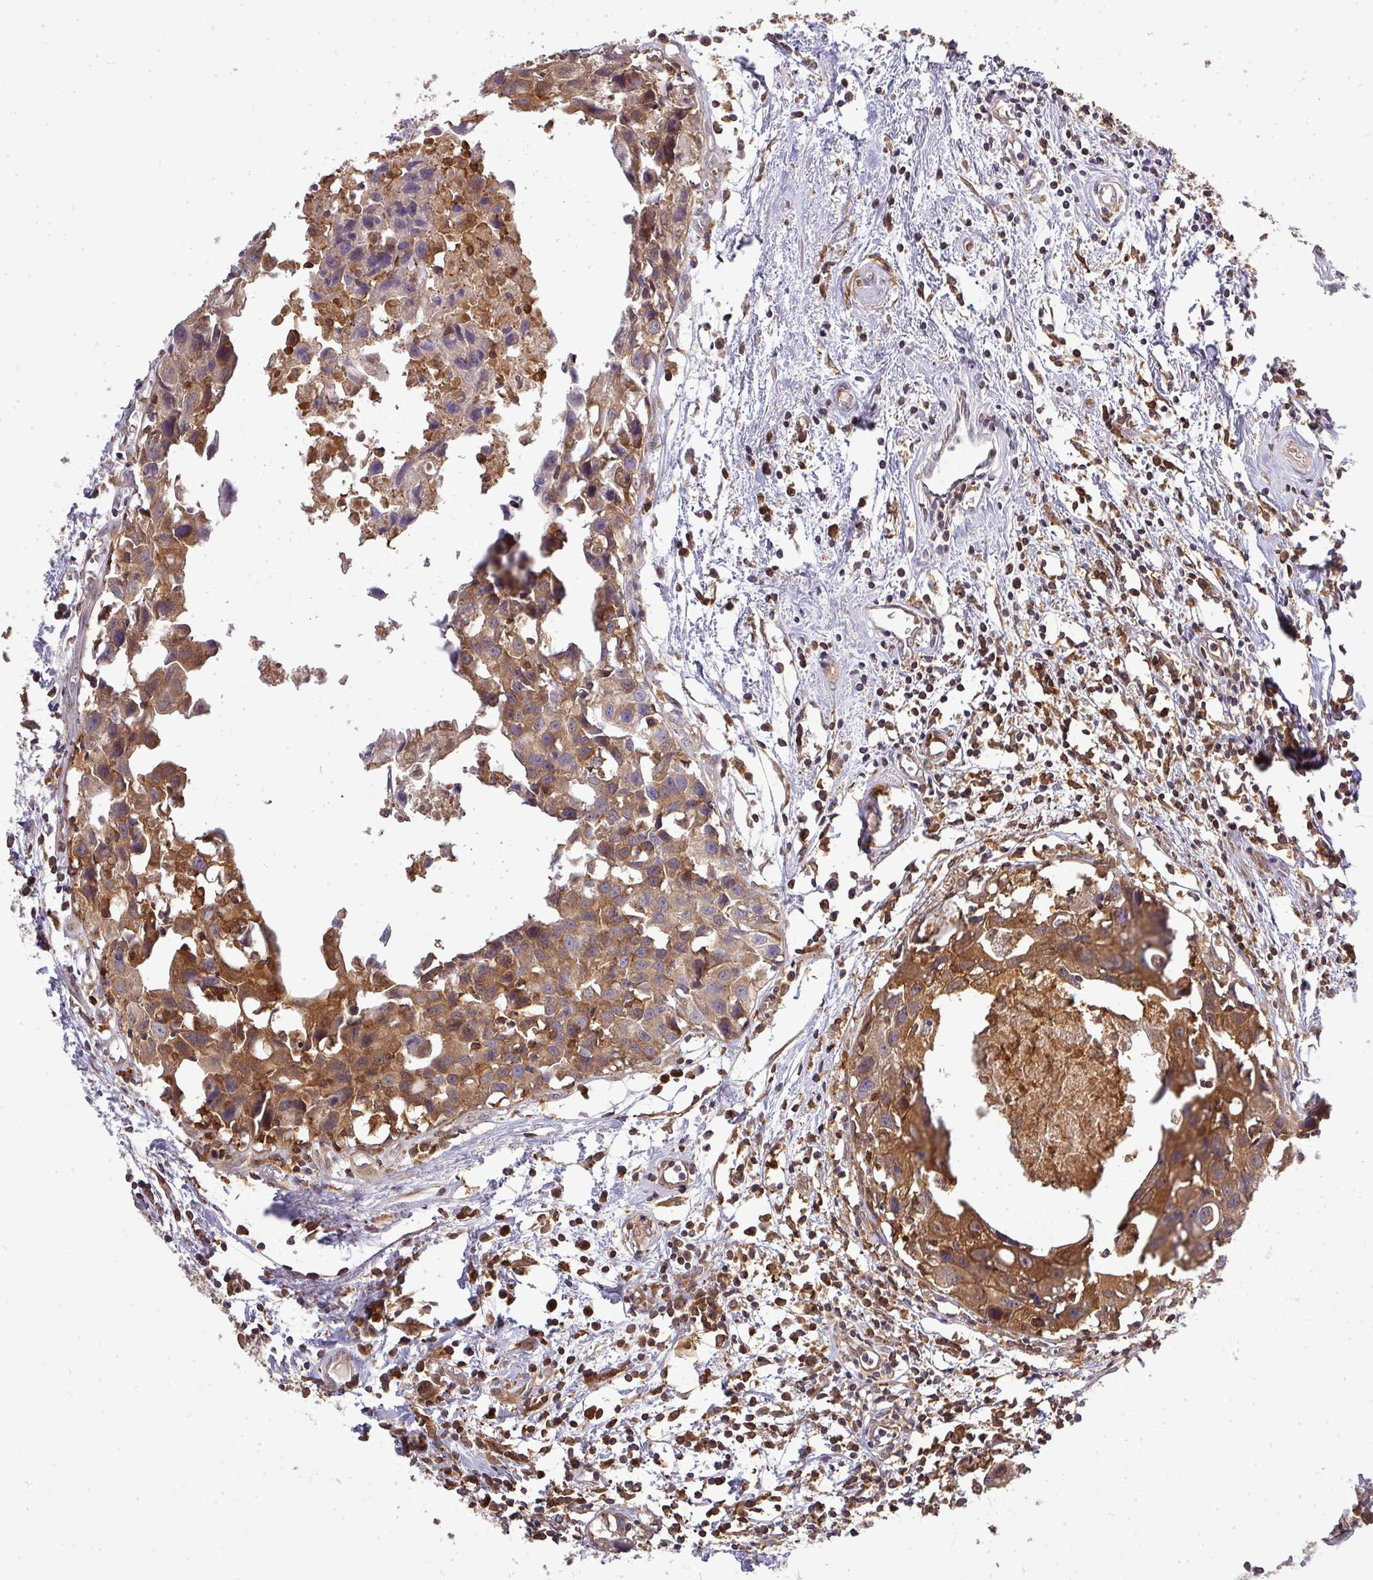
{"staining": {"intensity": "moderate", "quantity": ">75%", "location": "cytoplasmic/membranous"}, "tissue": "breast cancer", "cell_type": "Tumor cells", "image_type": "cancer", "snomed": [{"axis": "morphology", "description": "Carcinoma, NOS"}, {"axis": "topography", "description": "Breast"}], "caption": "Moderate cytoplasmic/membranous staining for a protein is identified in approximately >75% of tumor cells of breast carcinoma using IHC.", "gene": "STAT5A", "patient": {"sex": "female", "age": 60}}